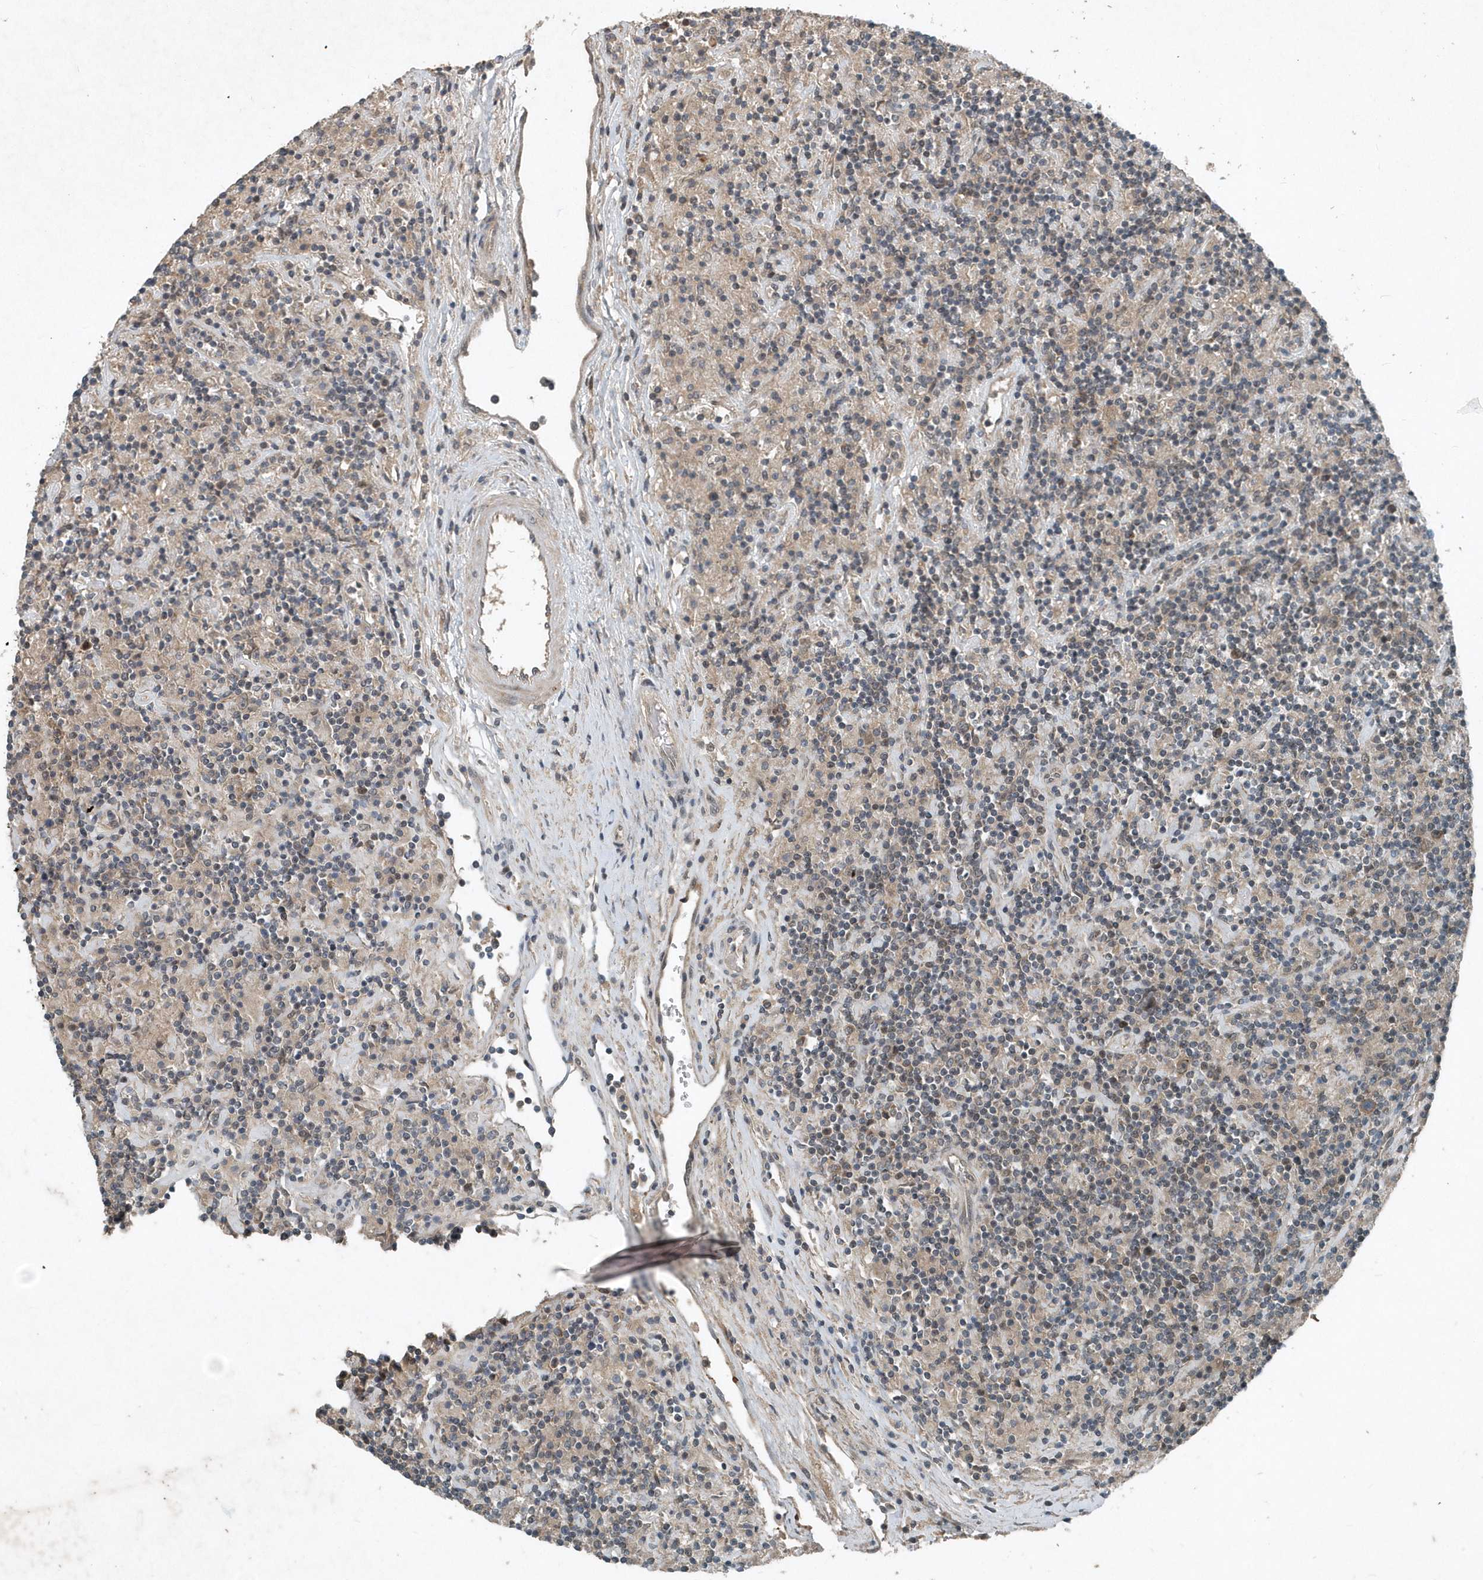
{"staining": {"intensity": "weak", "quantity": ">75%", "location": "cytoplasmic/membranous"}, "tissue": "lymphoma", "cell_type": "Tumor cells", "image_type": "cancer", "snomed": [{"axis": "morphology", "description": "Hodgkin's disease, NOS"}, {"axis": "topography", "description": "Lymph node"}], "caption": "DAB (3,3'-diaminobenzidine) immunohistochemical staining of Hodgkin's disease exhibits weak cytoplasmic/membranous protein staining in approximately >75% of tumor cells.", "gene": "SCFD2", "patient": {"sex": "male", "age": 70}}